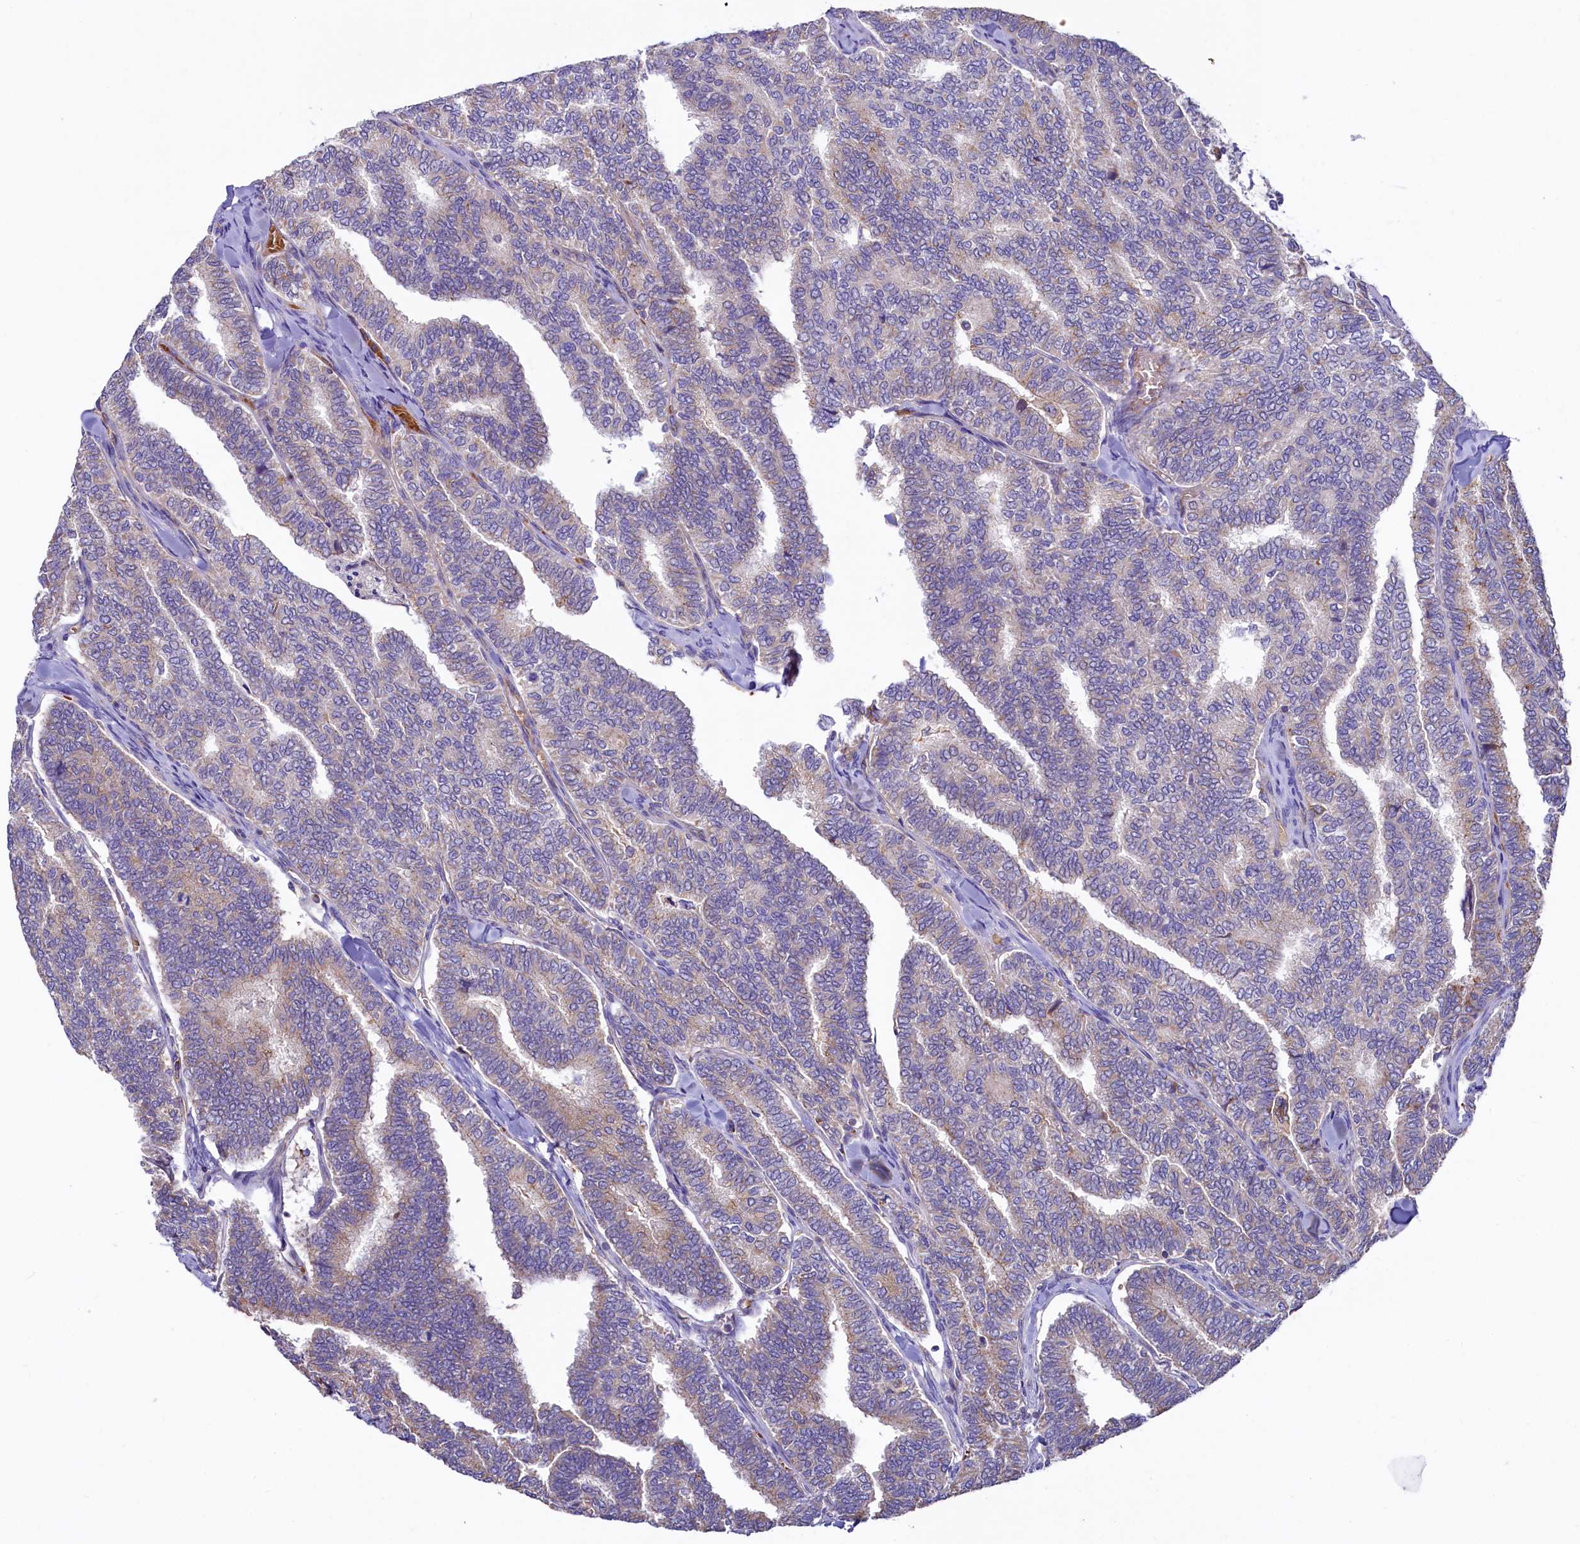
{"staining": {"intensity": "weak", "quantity": "<25%", "location": "cytoplasmic/membranous"}, "tissue": "thyroid cancer", "cell_type": "Tumor cells", "image_type": "cancer", "snomed": [{"axis": "morphology", "description": "Papillary adenocarcinoma, NOS"}, {"axis": "topography", "description": "Thyroid gland"}], "caption": "Image shows no protein expression in tumor cells of thyroid cancer tissue.", "gene": "HPS6", "patient": {"sex": "female", "age": 35}}